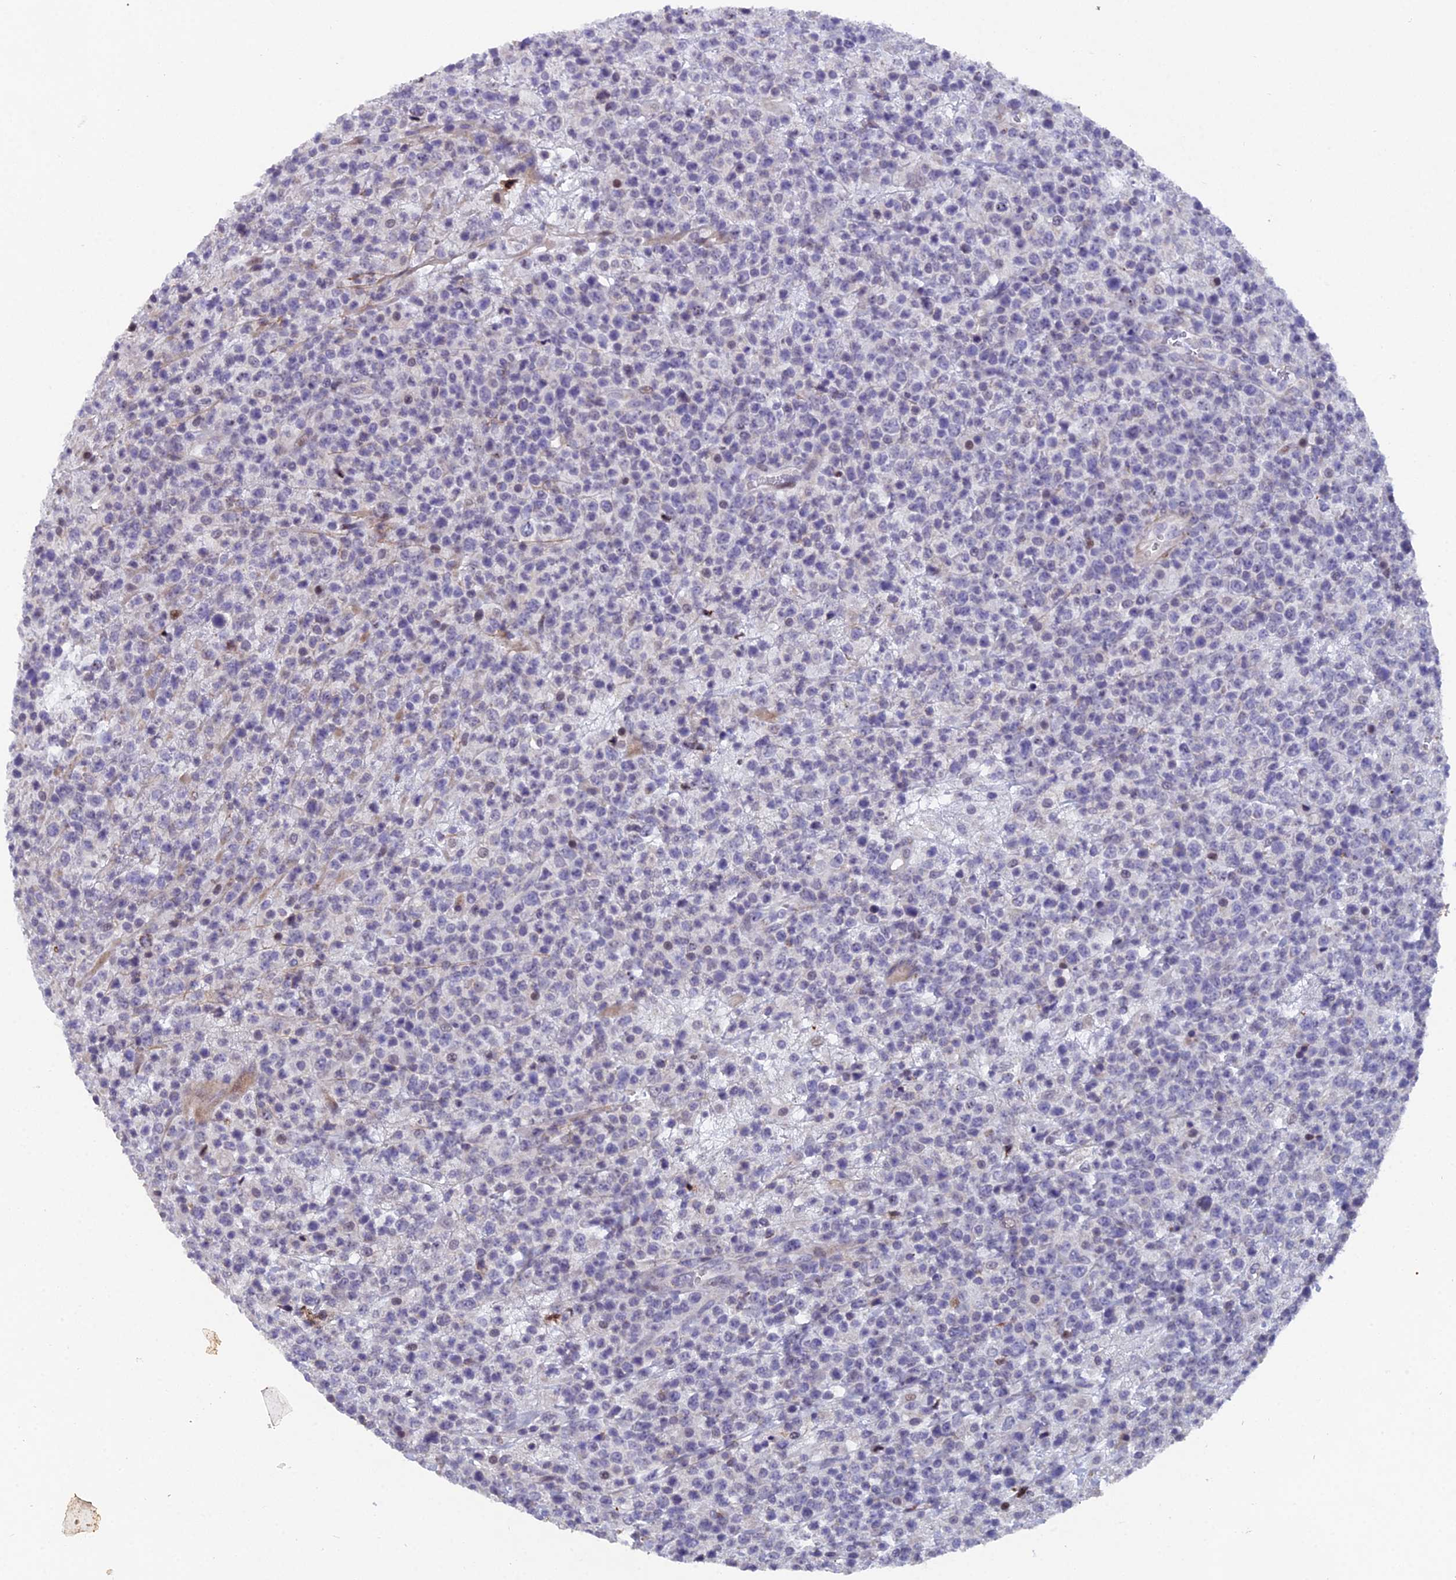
{"staining": {"intensity": "negative", "quantity": "none", "location": "none"}, "tissue": "lymphoma", "cell_type": "Tumor cells", "image_type": "cancer", "snomed": [{"axis": "morphology", "description": "Malignant lymphoma, non-Hodgkin's type, High grade"}, {"axis": "topography", "description": "Colon"}], "caption": "There is no significant staining in tumor cells of lymphoma.", "gene": "XKR9", "patient": {"sex": "female", "age": 53}}